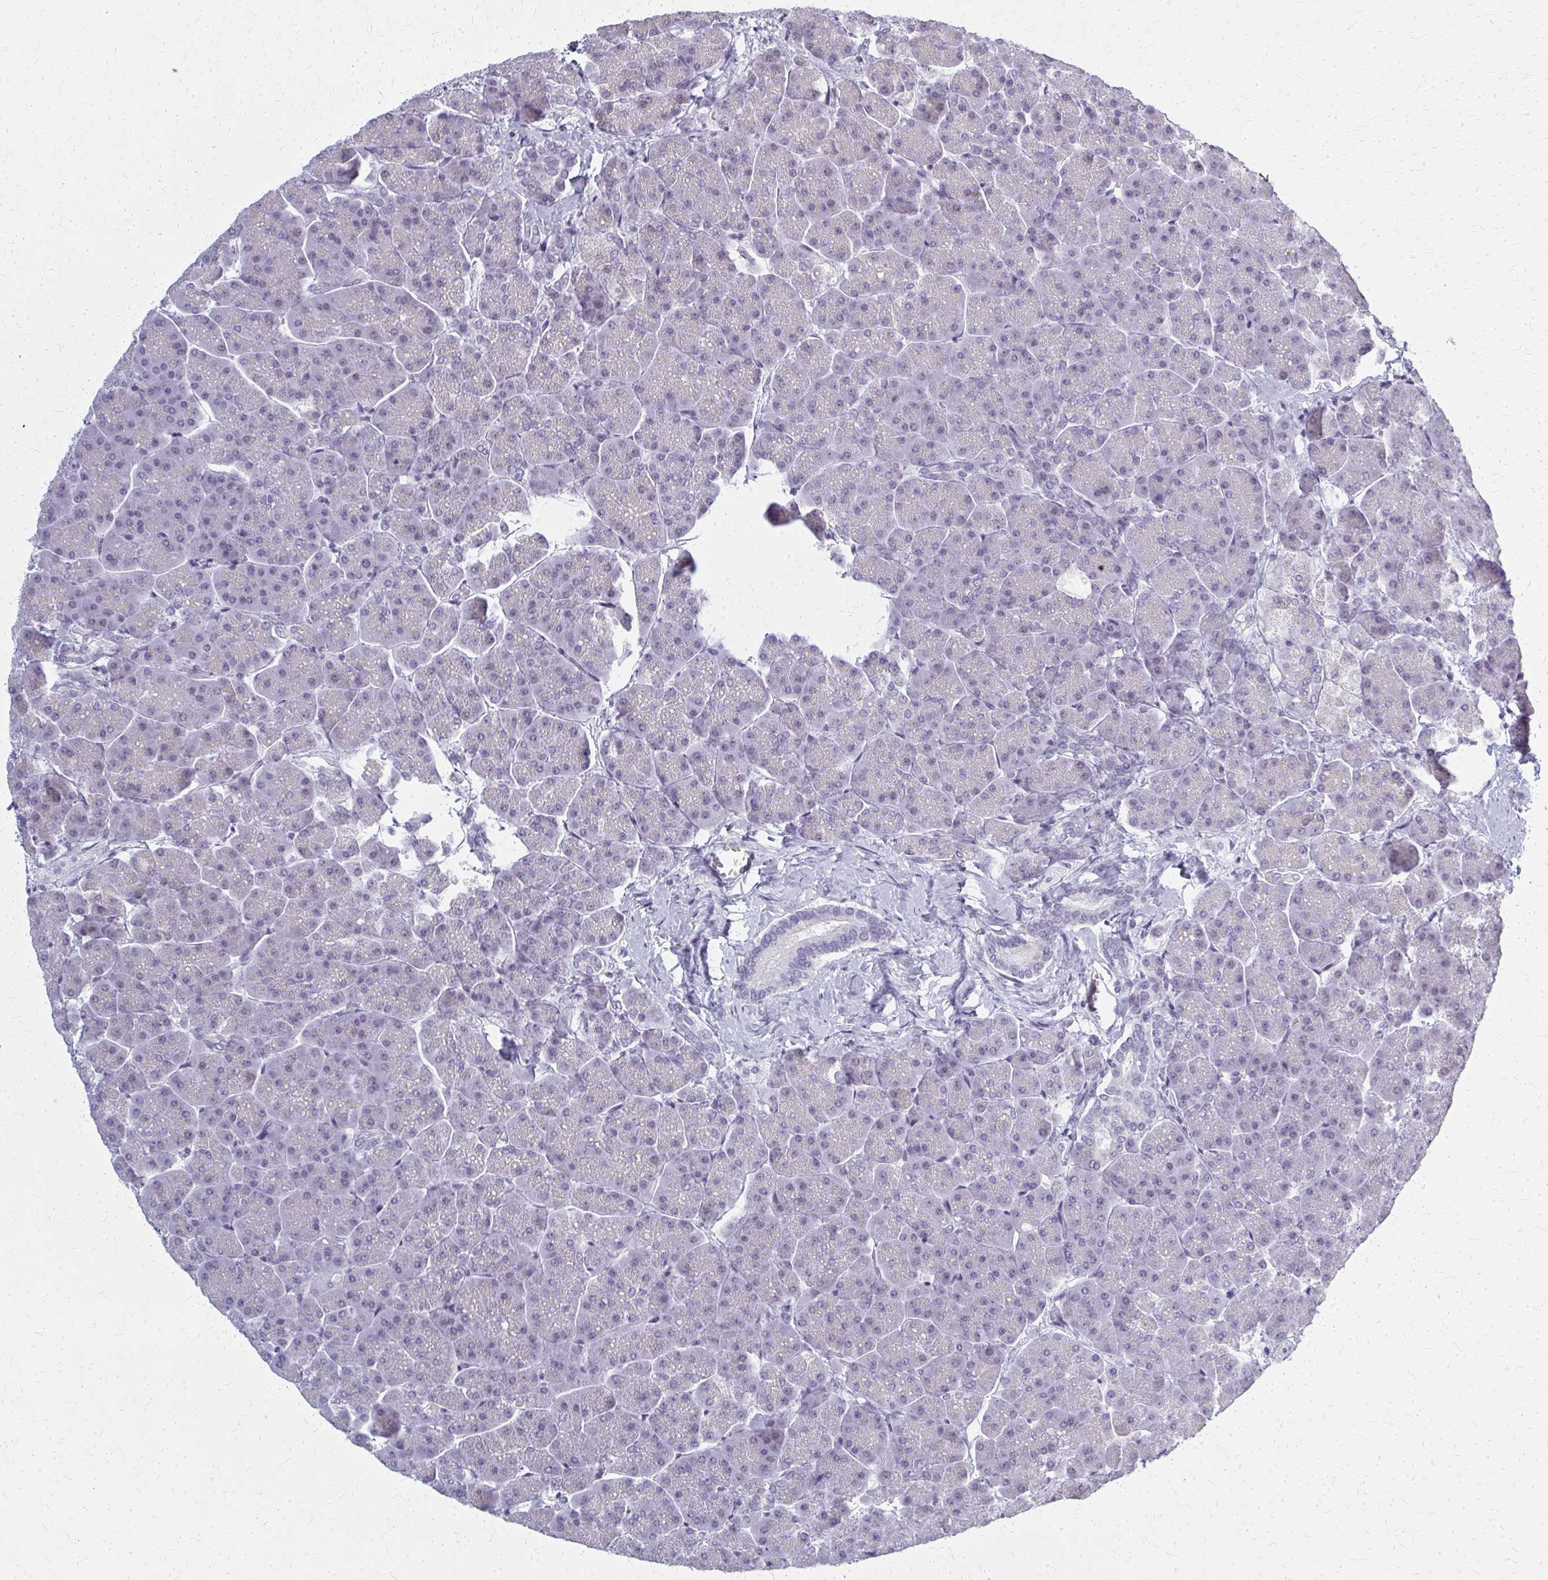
{"staining": {"intensity": "negative", "quantity": "none", "location": "none"}, "tissue": "pancreas", "cell_type": "Exocrine glandular cells", "image_type": "normal", "snomed": [{"axis": "morphology", "description": "Normal tissue, NOS"}, {"axis": "topography", "description": "Pancreas"}, {"axis": "topography", "description": "Peripheral nerve tissue"}], "caption": "IHC of benign pancreas exhibits no expression in exocrine glandular cells.", "gene": "CASQ2", "patient": {"sex": "male", "age": 54}}